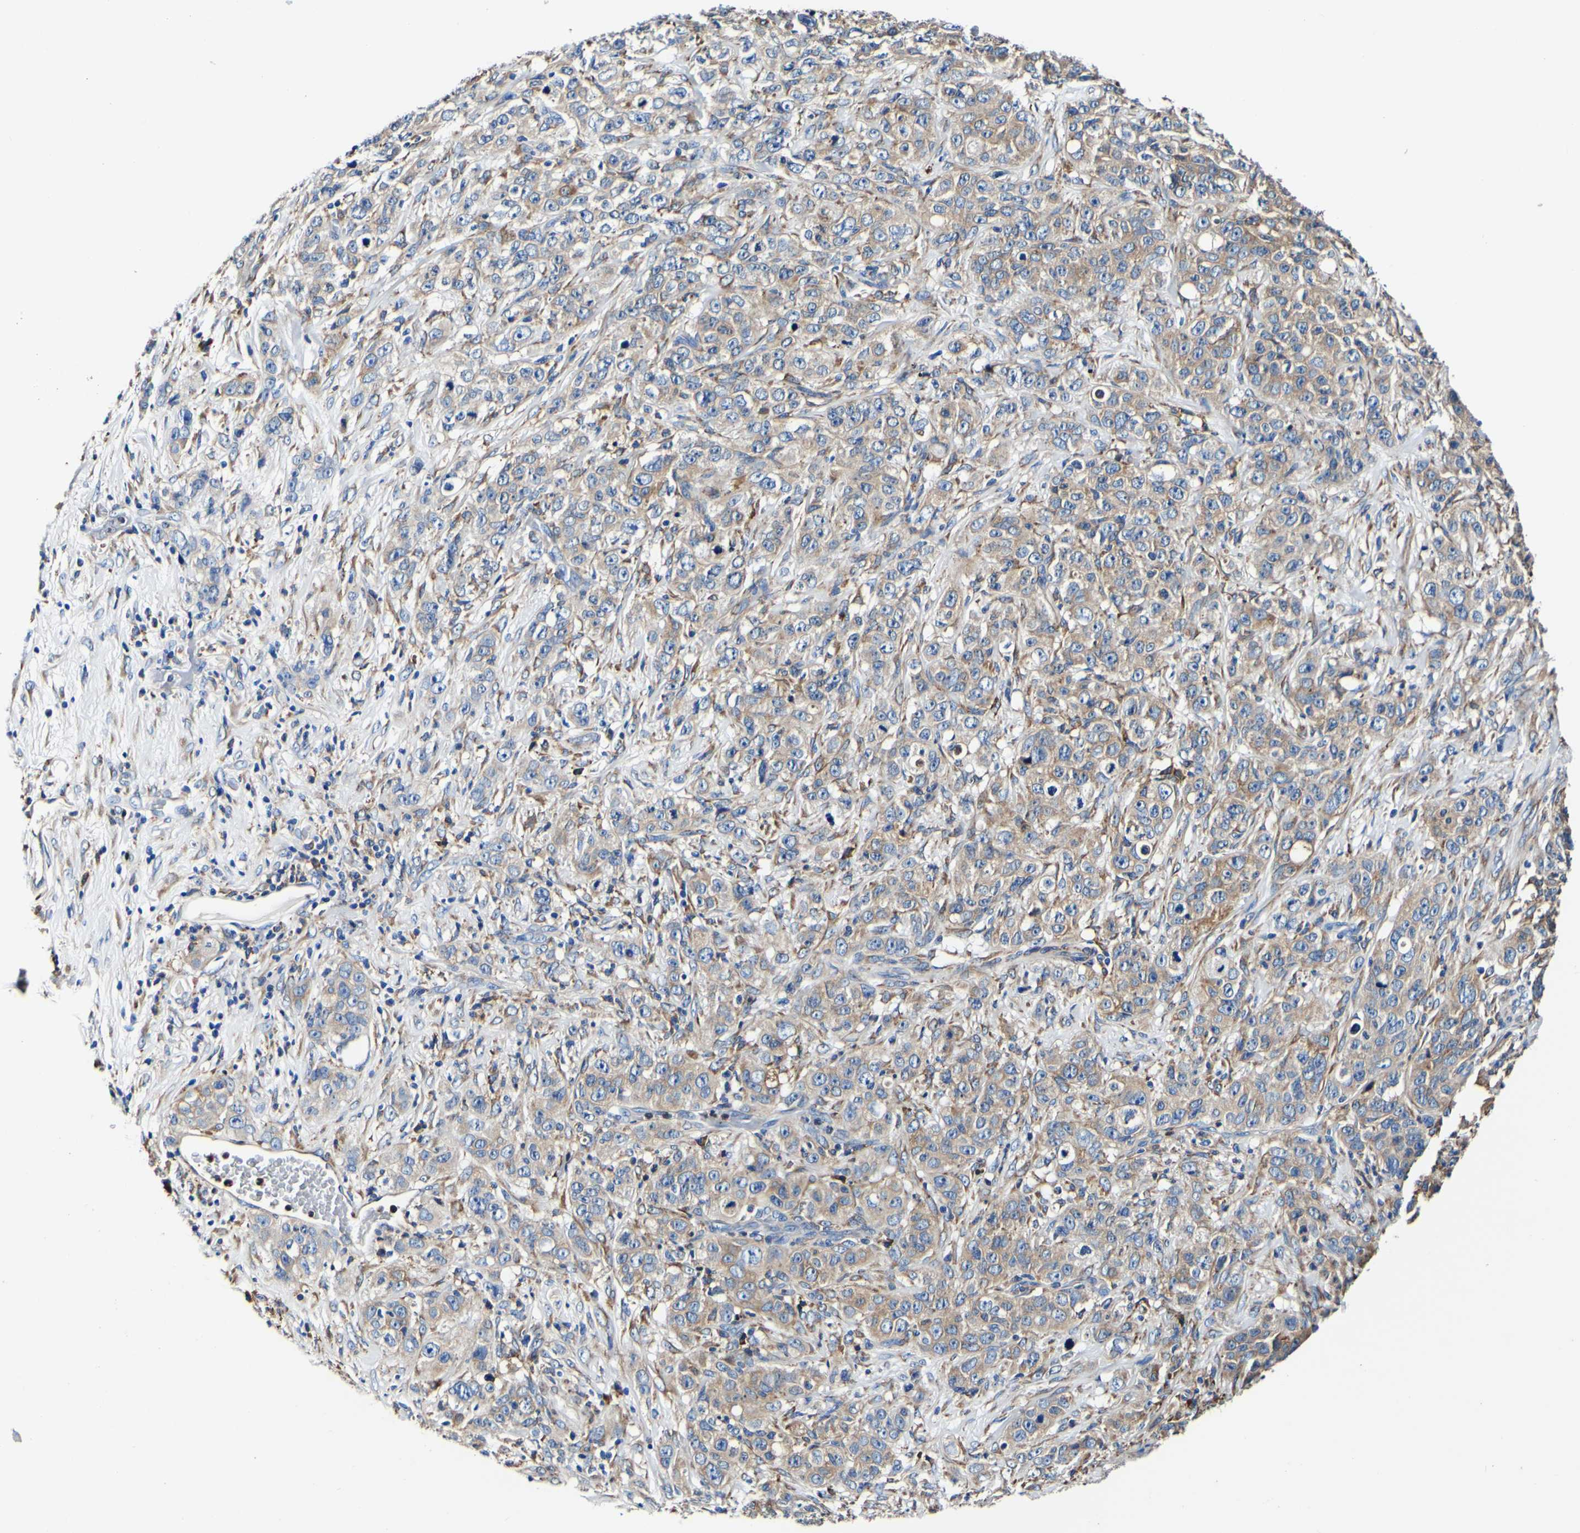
{"staining": {"intensity": "moderate", "quantity": "25%-75%", "location": "cytoplasmic/membranous"}, "tissue": "stomach cancer", "cell_type": "Tumor cells", "image_type": "cancer", "snomed": [{"axis": "morphology", "description": "Adenocarcinoma, NOS"}, {"axis": "topography", "description": "Stomach"}], "caption": "Immunohistochemical staining of human adenocarcinoma (stomach) displays medium levels of moderate cytoplasmic/membranous expression in about 25%-75% of tumor cells. The staining was performed using DAB, with brown indicating positive protein expression. Nuclei are stained blue with hematoxylin.", "gene": "P4HB", "patient": {"sex": "male", "age": 48}}